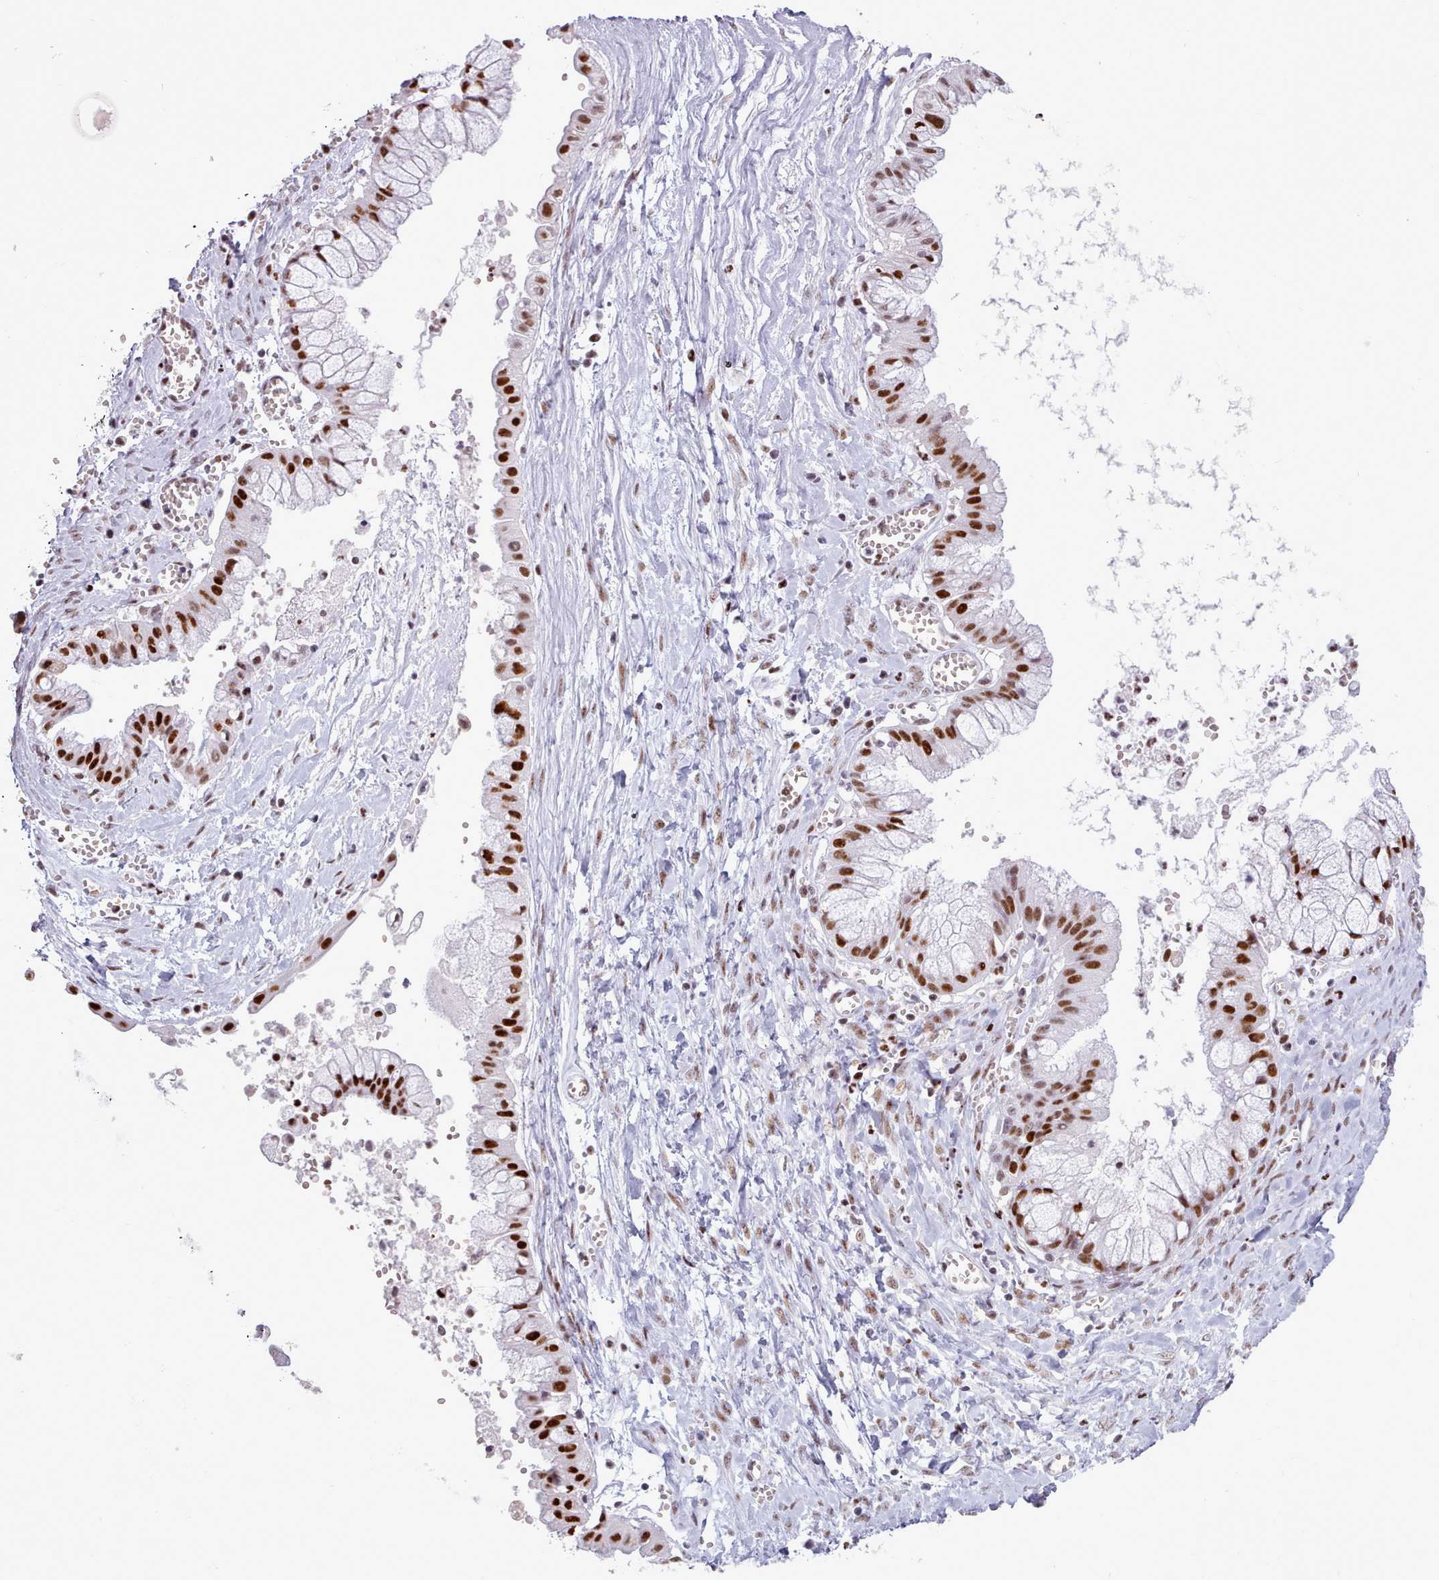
{"staining": {"intensity": "strong", "quantity": ">75%", "location": "nuclear"}, "tissue": "ovarian cancer", "cell_type": "Tumor cells", "image_type": "cancer", "snomed": [{"axis": "morphology", "description": "Cystadenocarcinoma, mucinous, NOS"}, {"axis": "topography", "description": "Ovary"}], "caption": "Immunohistochemistry (IHC) image of ovarian cancer (mucinous cystadenocarcinoma) stained for a protein (brown), which shows high levels of strong nuclear positivity in approximately >75% of tumor cells.", "gene": "SRSF4", "patient": {"sex": "female", "age": 70}}